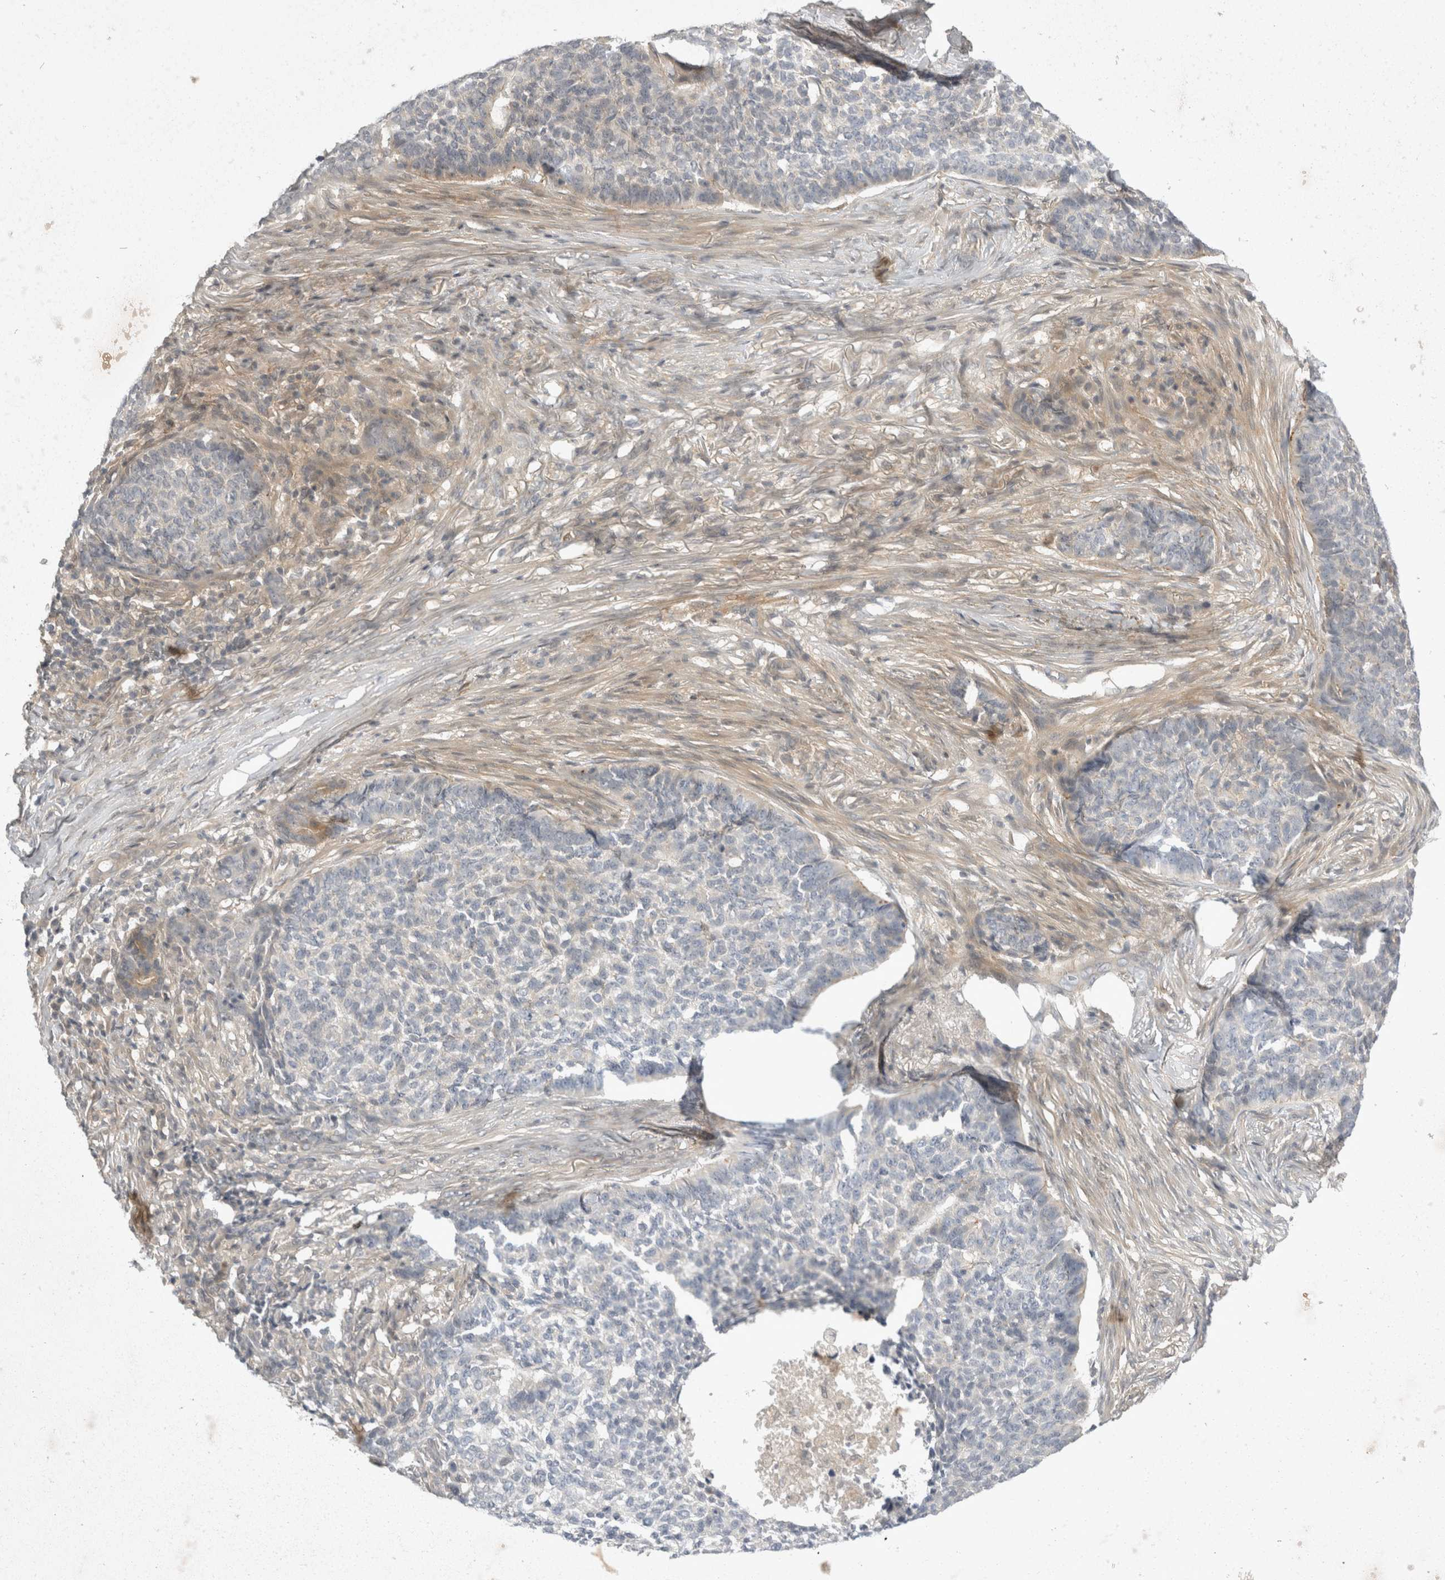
{"staining": {"intensity": "negative", "quantity": "none", "location": "none"}, "tissue": "skin cancer", "cell_type": "Tumor cells", "image_type": "cancer", "snomed": [{"axis": "morphology", "description": "Basal cell carcinoma"}, {"axis": "topography", "description": "Skin"}], "caption": "The micrograph exhibits no significant expression in tumor cells of skin cancer (basal cell carcinoma).", "gene": "TOM1L2", "patient": {"sex": "male", "age": 85}}